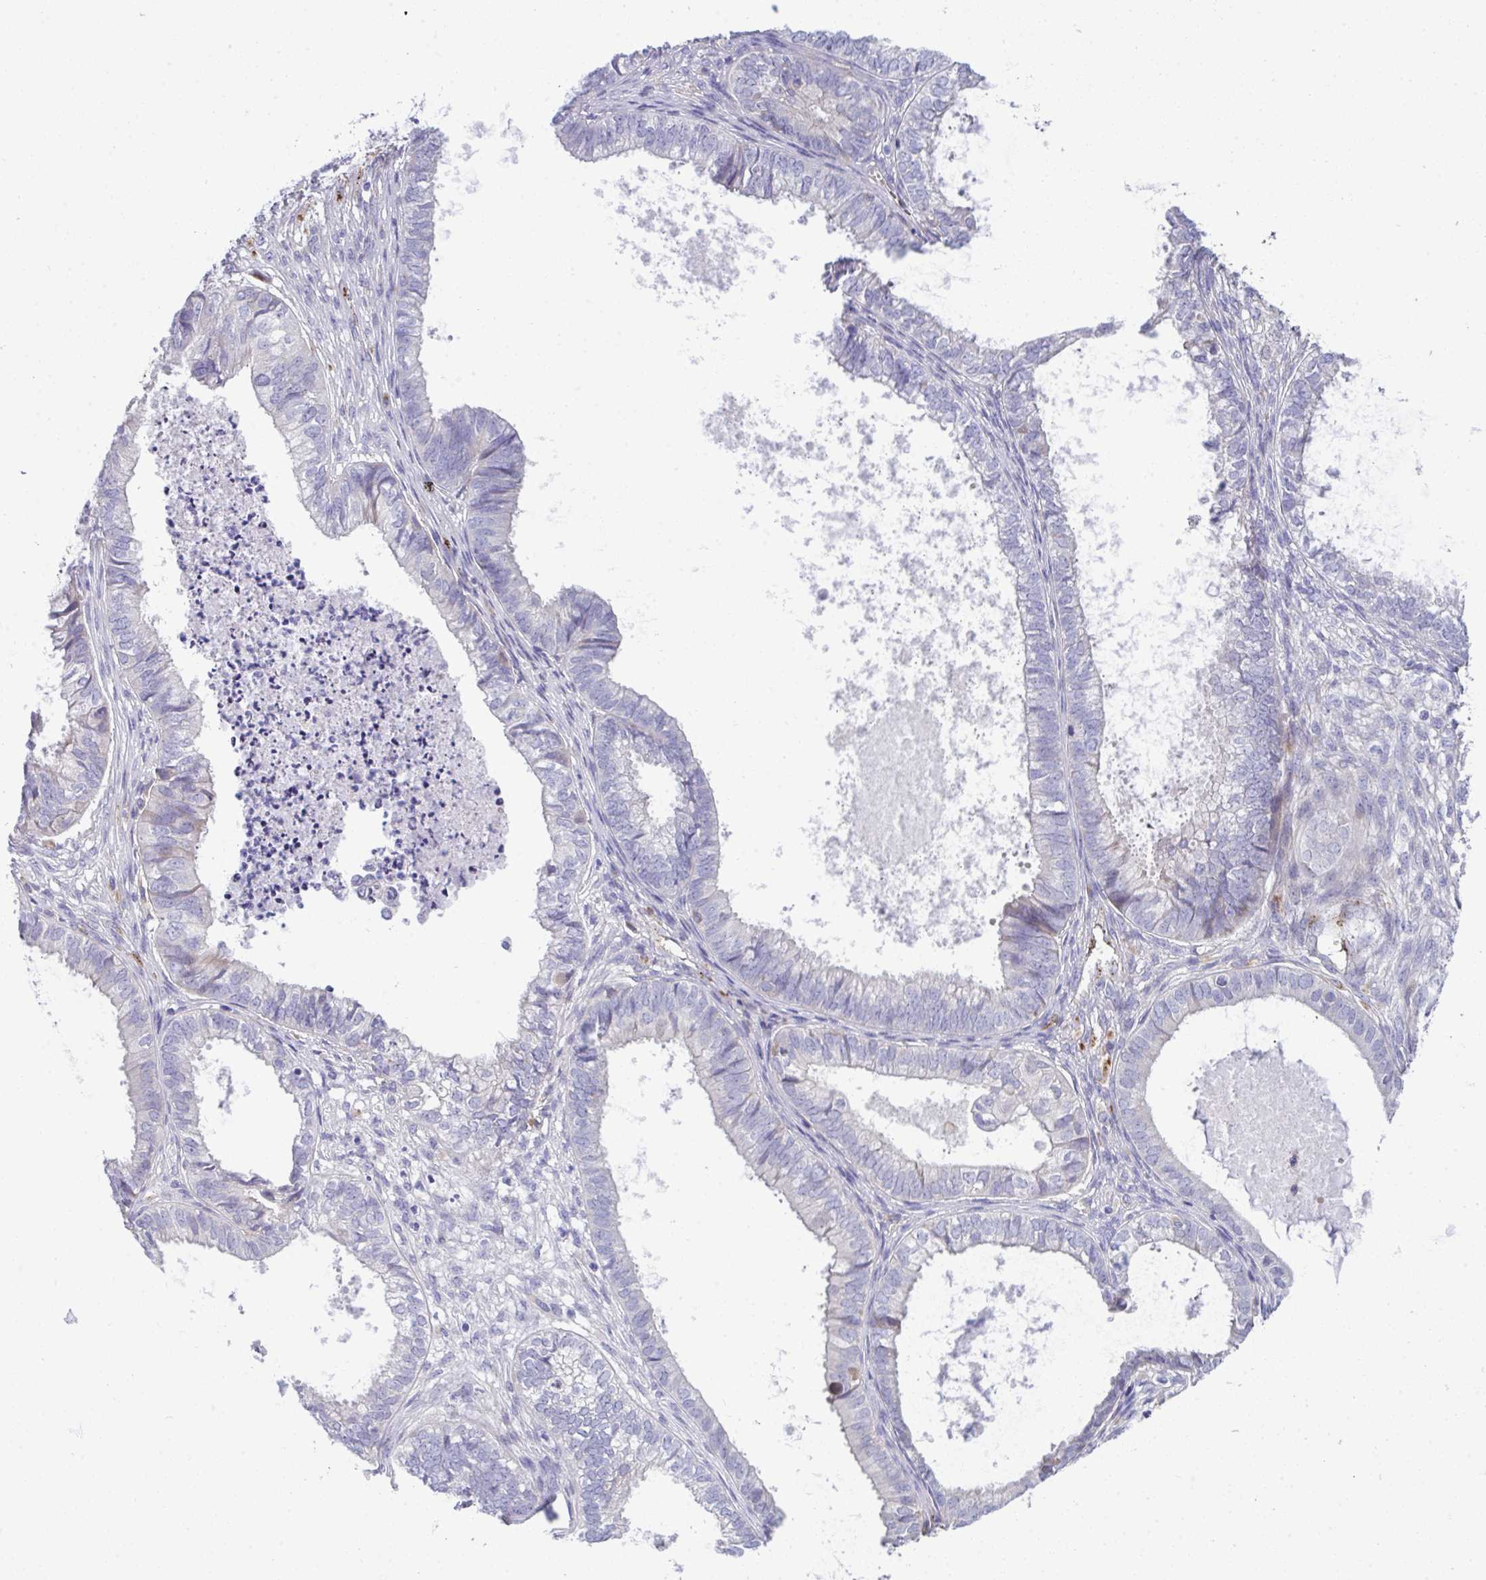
{"staining": {"intensity": "negative", "quantity": "none", "location": "none"}, "tissue": "ovarian cancer", "cell_type": "Tumor cells", "image_type": "cancer", "snomed": [{"axis": "morphology", "description": "Carcinoma, endometroid"}, {"axis": "topography", "description": "Ovary"}], "caption": "The image displays no staining of tumor cells in ovarian cancer.", "gene": "TOR1AIP2", "patient": {"sex": "female", "age": 64}}